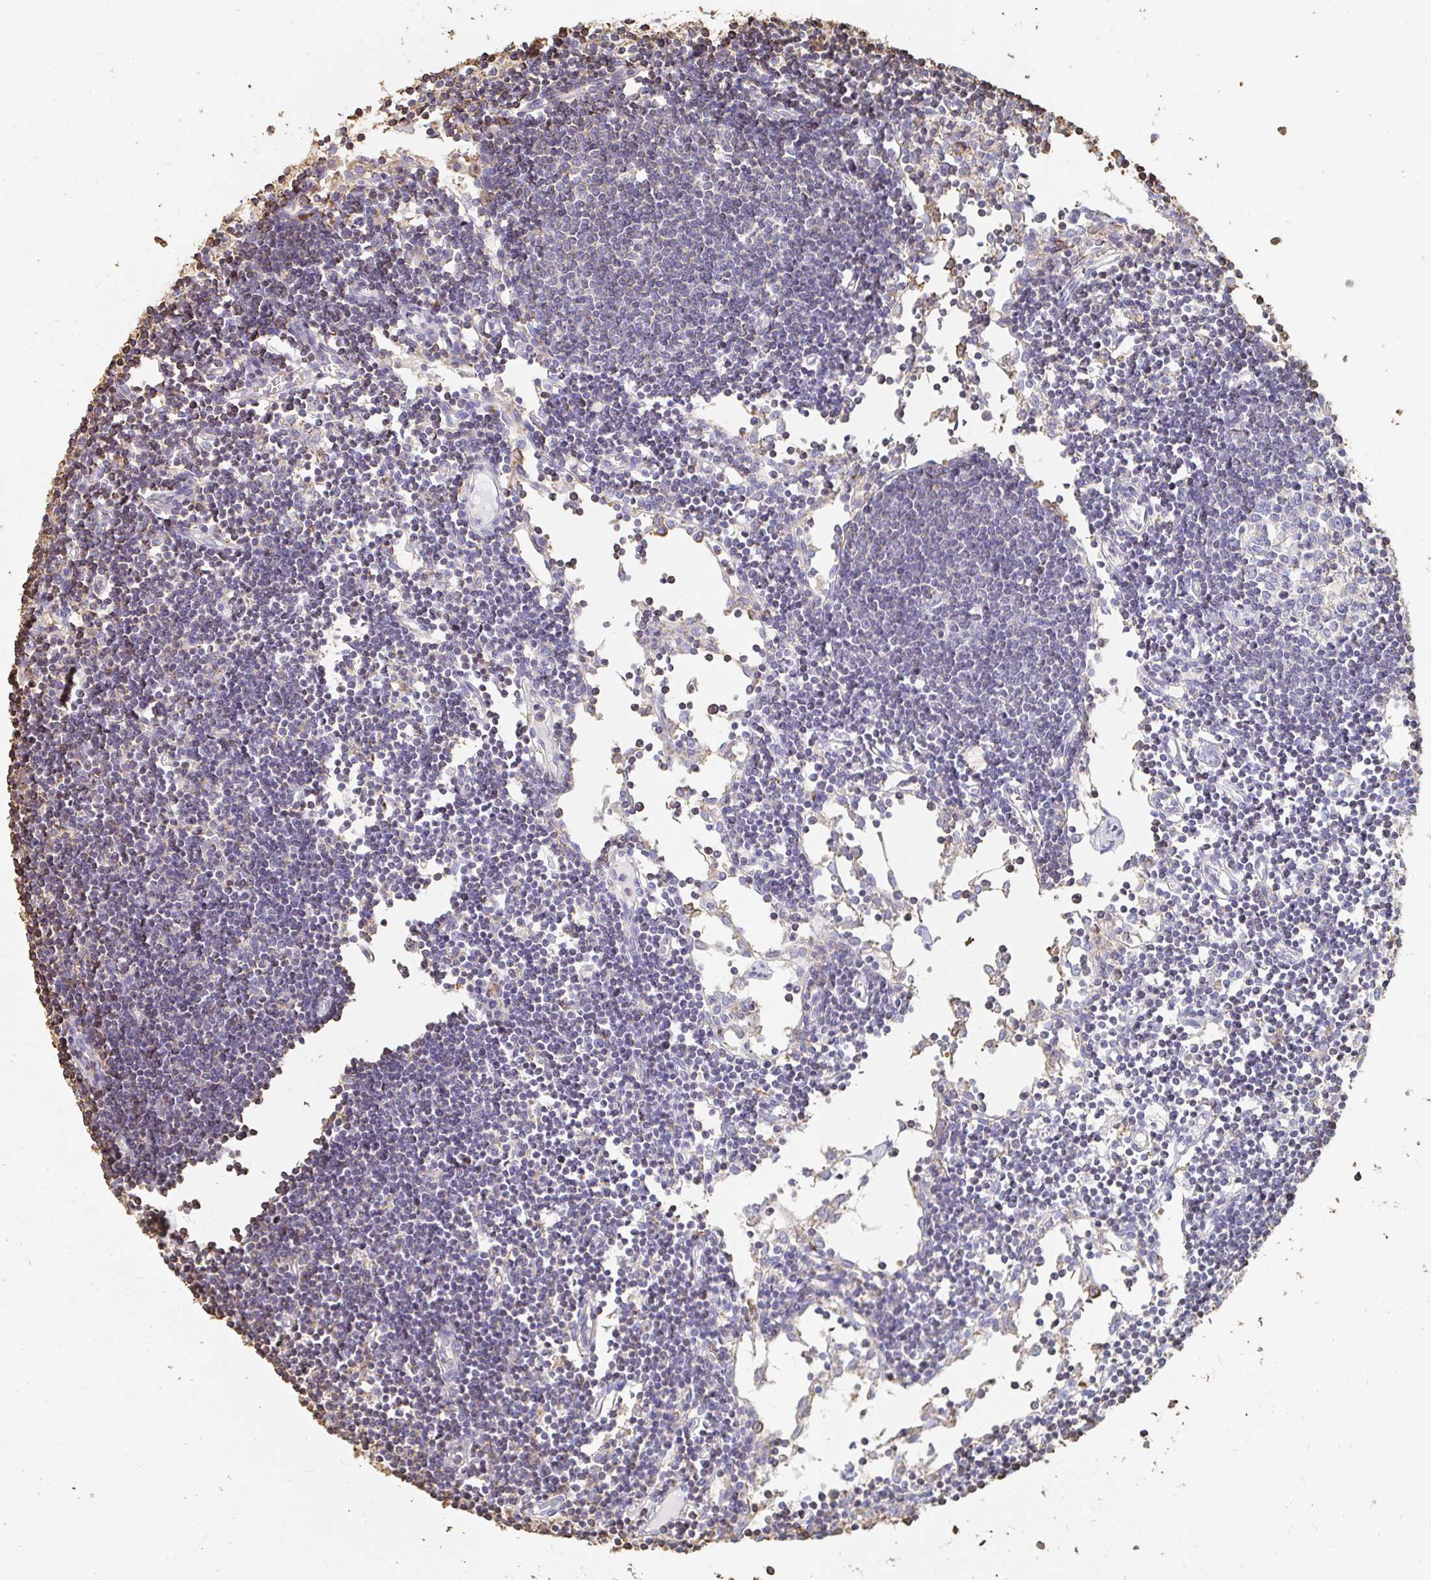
{"staining": {"intensity": "weak", "quantity": "<25%", "location": "cytoplasmic/membranous"}, "tissue": "lymph node", "cell_type": "Germinal center cells", "image_type": "normal", "snomed": [{"axis": "morphology", "description": "Normal tissue, NOS"}, {"axis": "topography", "description": "Lymph node"}], "caption": "This is an IHC micrograph of unremarkable lymph node. There is no expression in germinal center cells.", "gene": "PTPN14", "patient": {"sex": "female", "age": 65}}